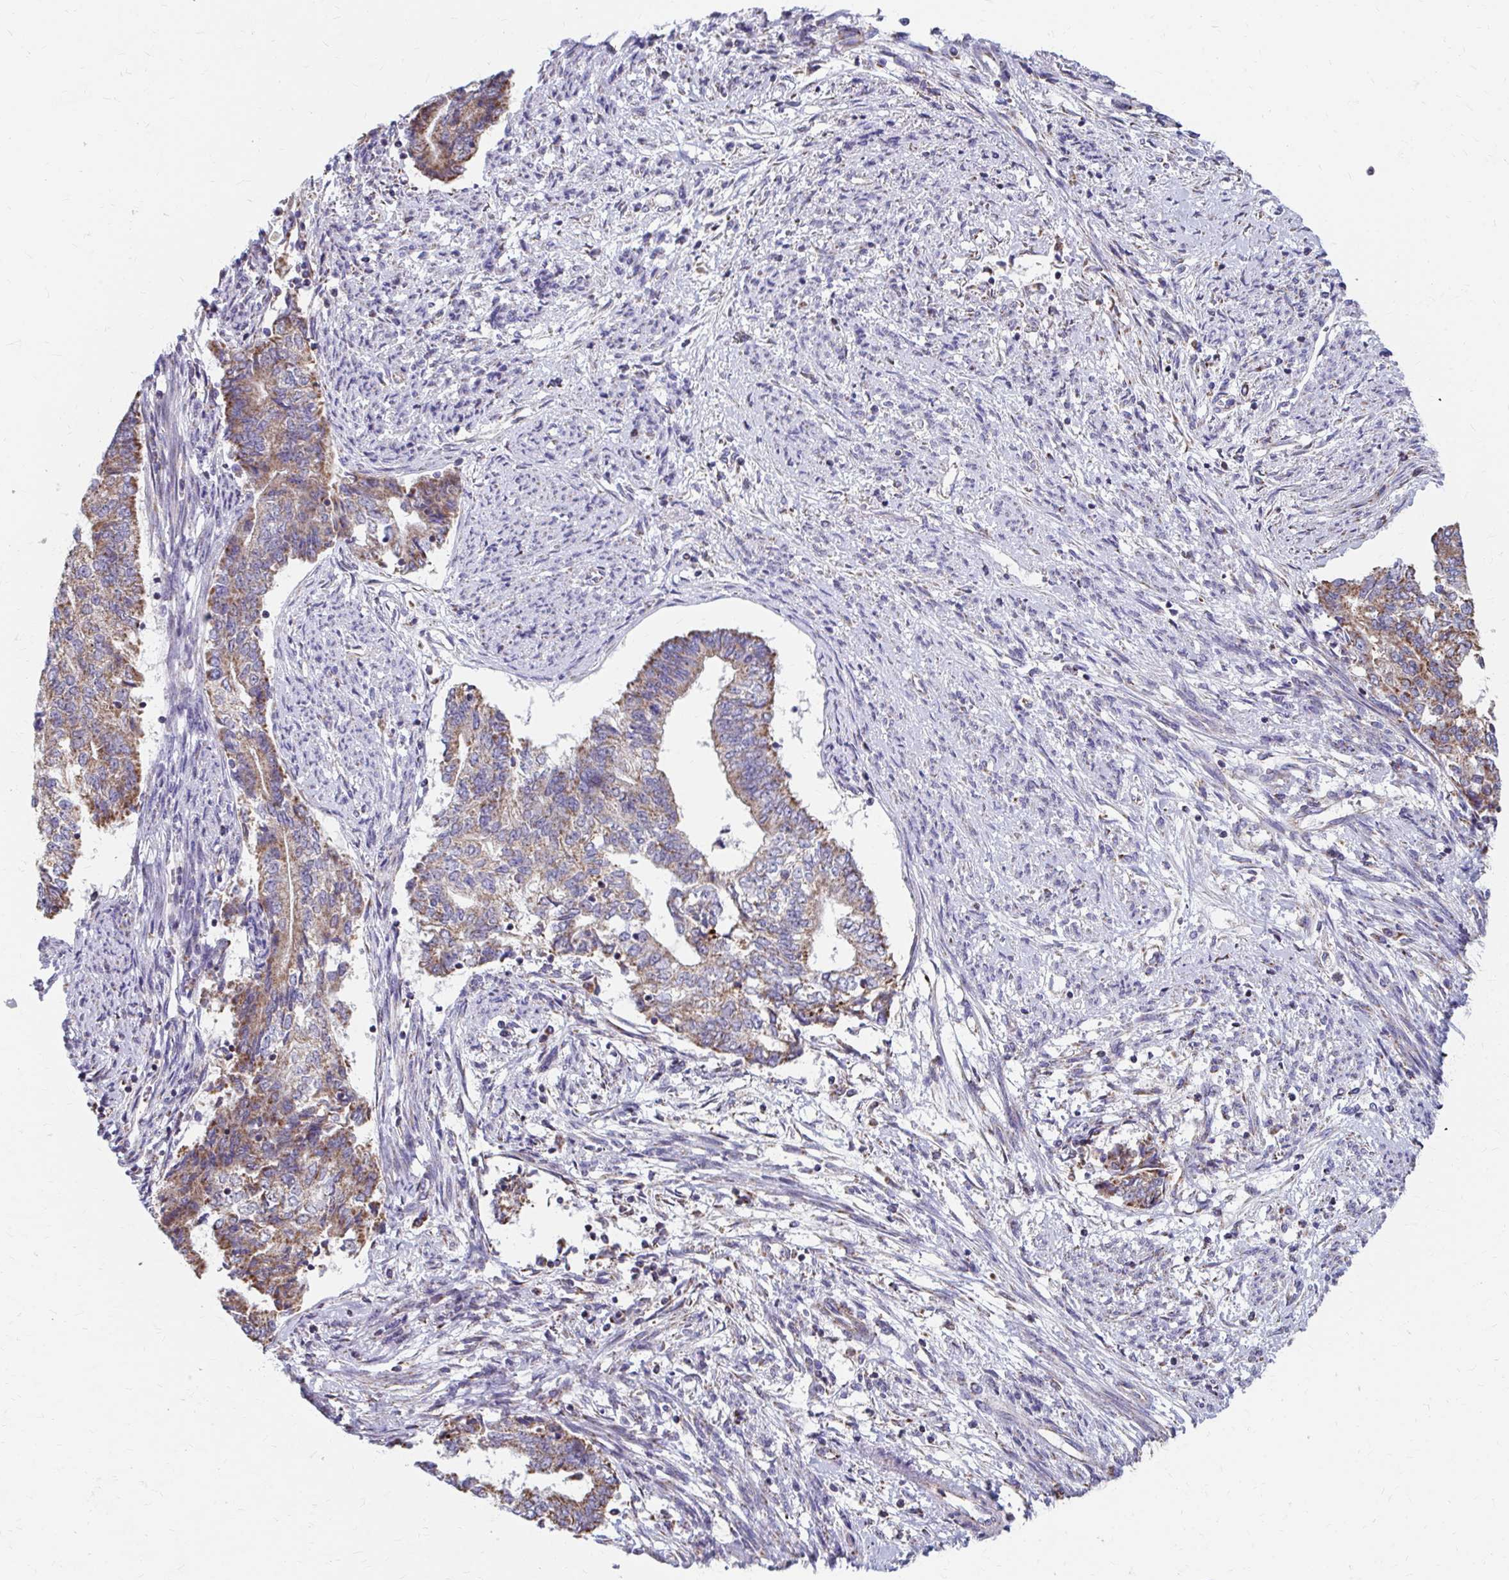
{"staining": {"intensity": "moderate", "quantity": ">75%", "location": "cytoplasmic/membranous"}, "tissue": "endometrial cancer", "cell_type": "Tumor cells", "image_type": "cancer", "snomed": [{"axis": "morphology", "description": "Adenocarcinoma, NOS"}, {"axis": "topography", "description": "Endometrium"}], "caption": "Protein analysis of endometrial cancer (adenocarcinoma) tissue displays moderate cytoplasmic/membranous expression in approximately >75% of tumor cells.", "gene": "RCC1L", "patient": {"sex": "female", "age": 65}}